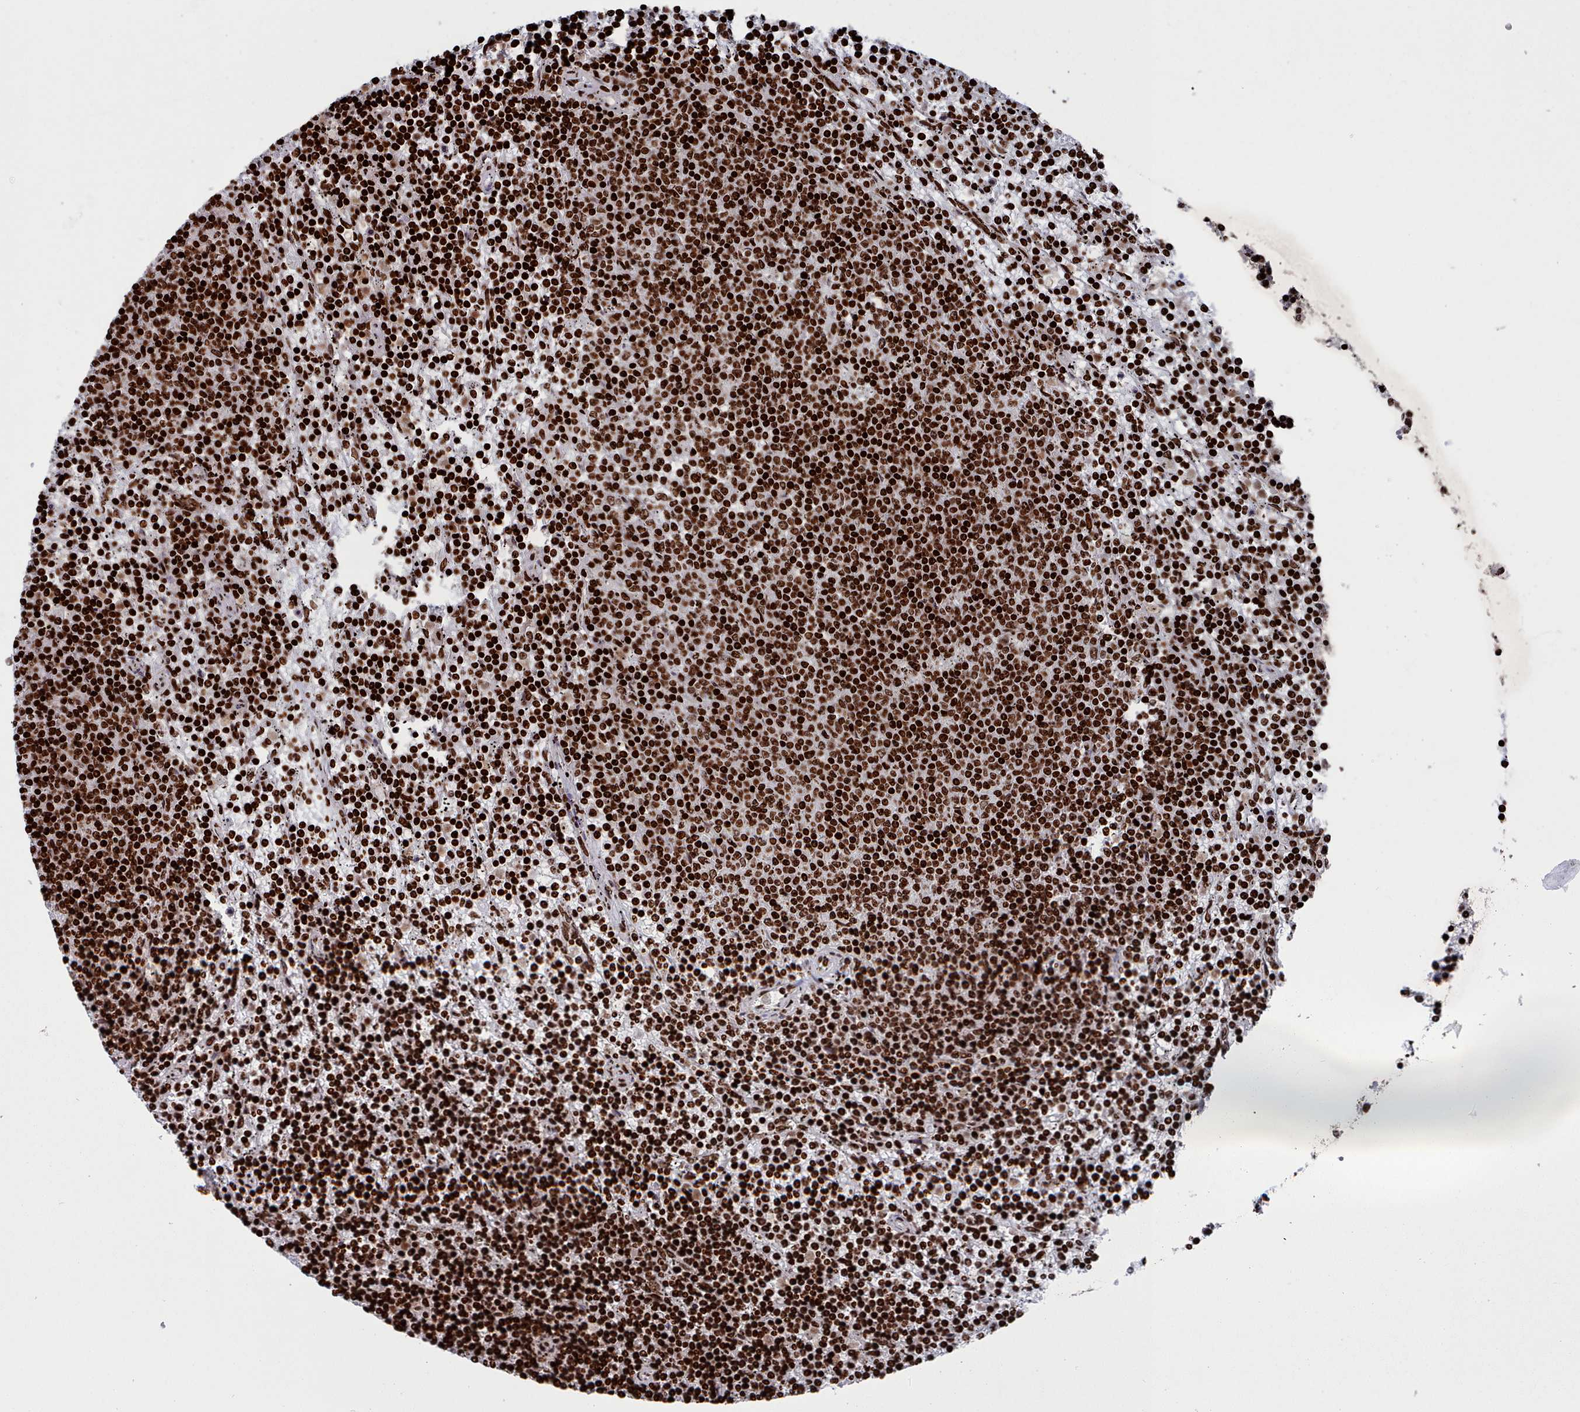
{"staining": {"intensity": "strong", "quantity": ">75%", "location": "nuclear"}, "tissue": "lymphoma", "cell_type": "Tumor cells", "image_type": "cancer", "snomed": [{"axis": "morphology", "description": "Malignant lymphoma, non-Hodgkin's type, Low grade"}, {"axis": "topography", "description": "Spleen"}], "caption": "Human lymphoma stained with a protein marker shows strong staining in tumor cells.", "gene": "PCDHB12", "patient": {"sex": "female", "age": 50}}